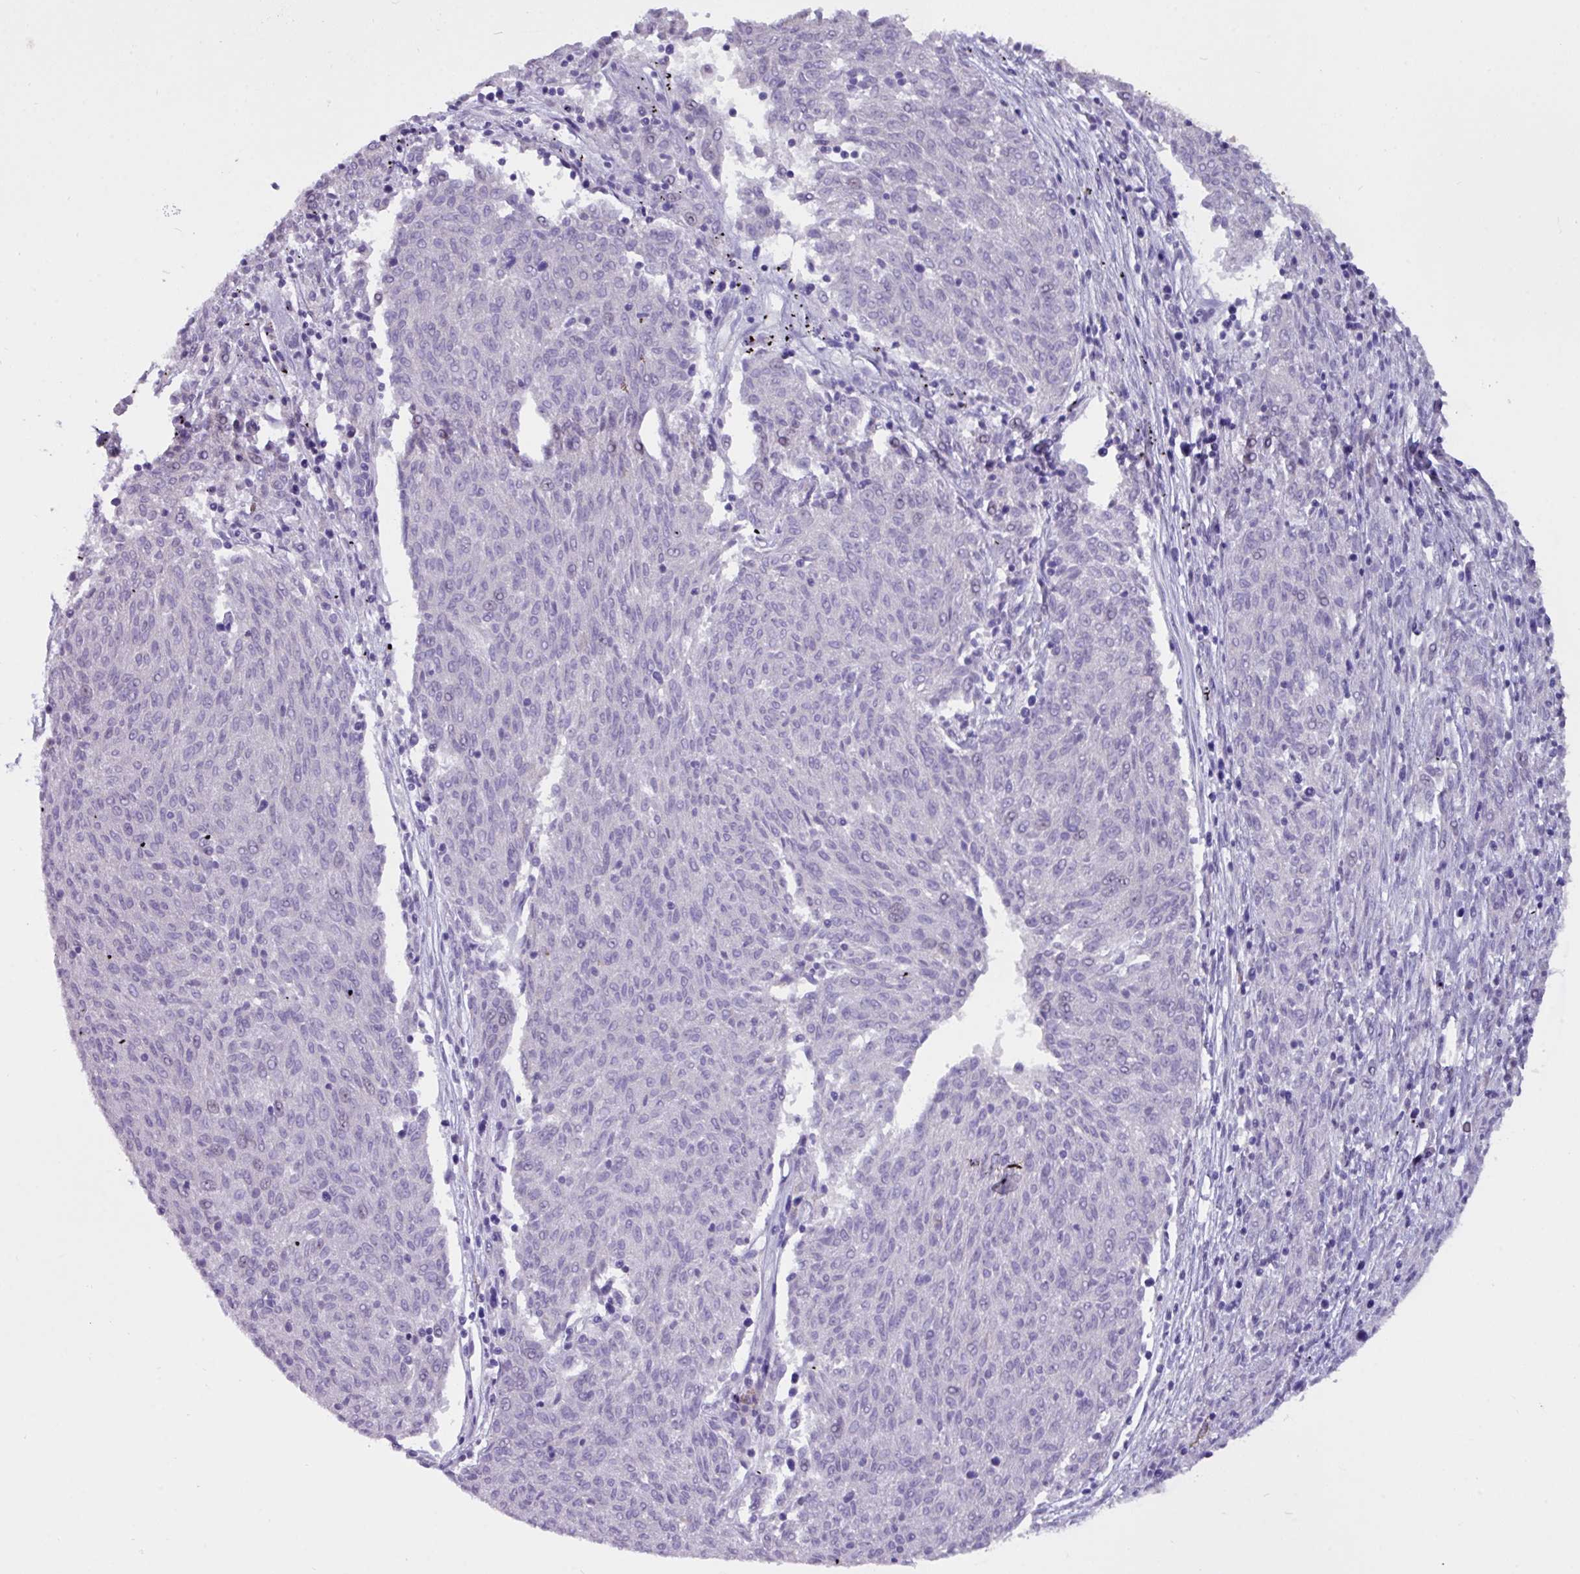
{"staining": {"intensity": "negative", "quantity": "none", "location": "none"}, "tissue": "melanoma", "cell_type": "Tumor cells", "image_type": "cancer", "snomed": [{"axis": "morphology", "description": "Malignant melanoma, NOS"}, {"axis": "topography", "description": "Skin"}], "caption": "Protein analysis of melanoma demonstrates no significant positivity in tumor cells.", "gene": "EPCAM", "patient": {"sex": "female", "age": 72}}